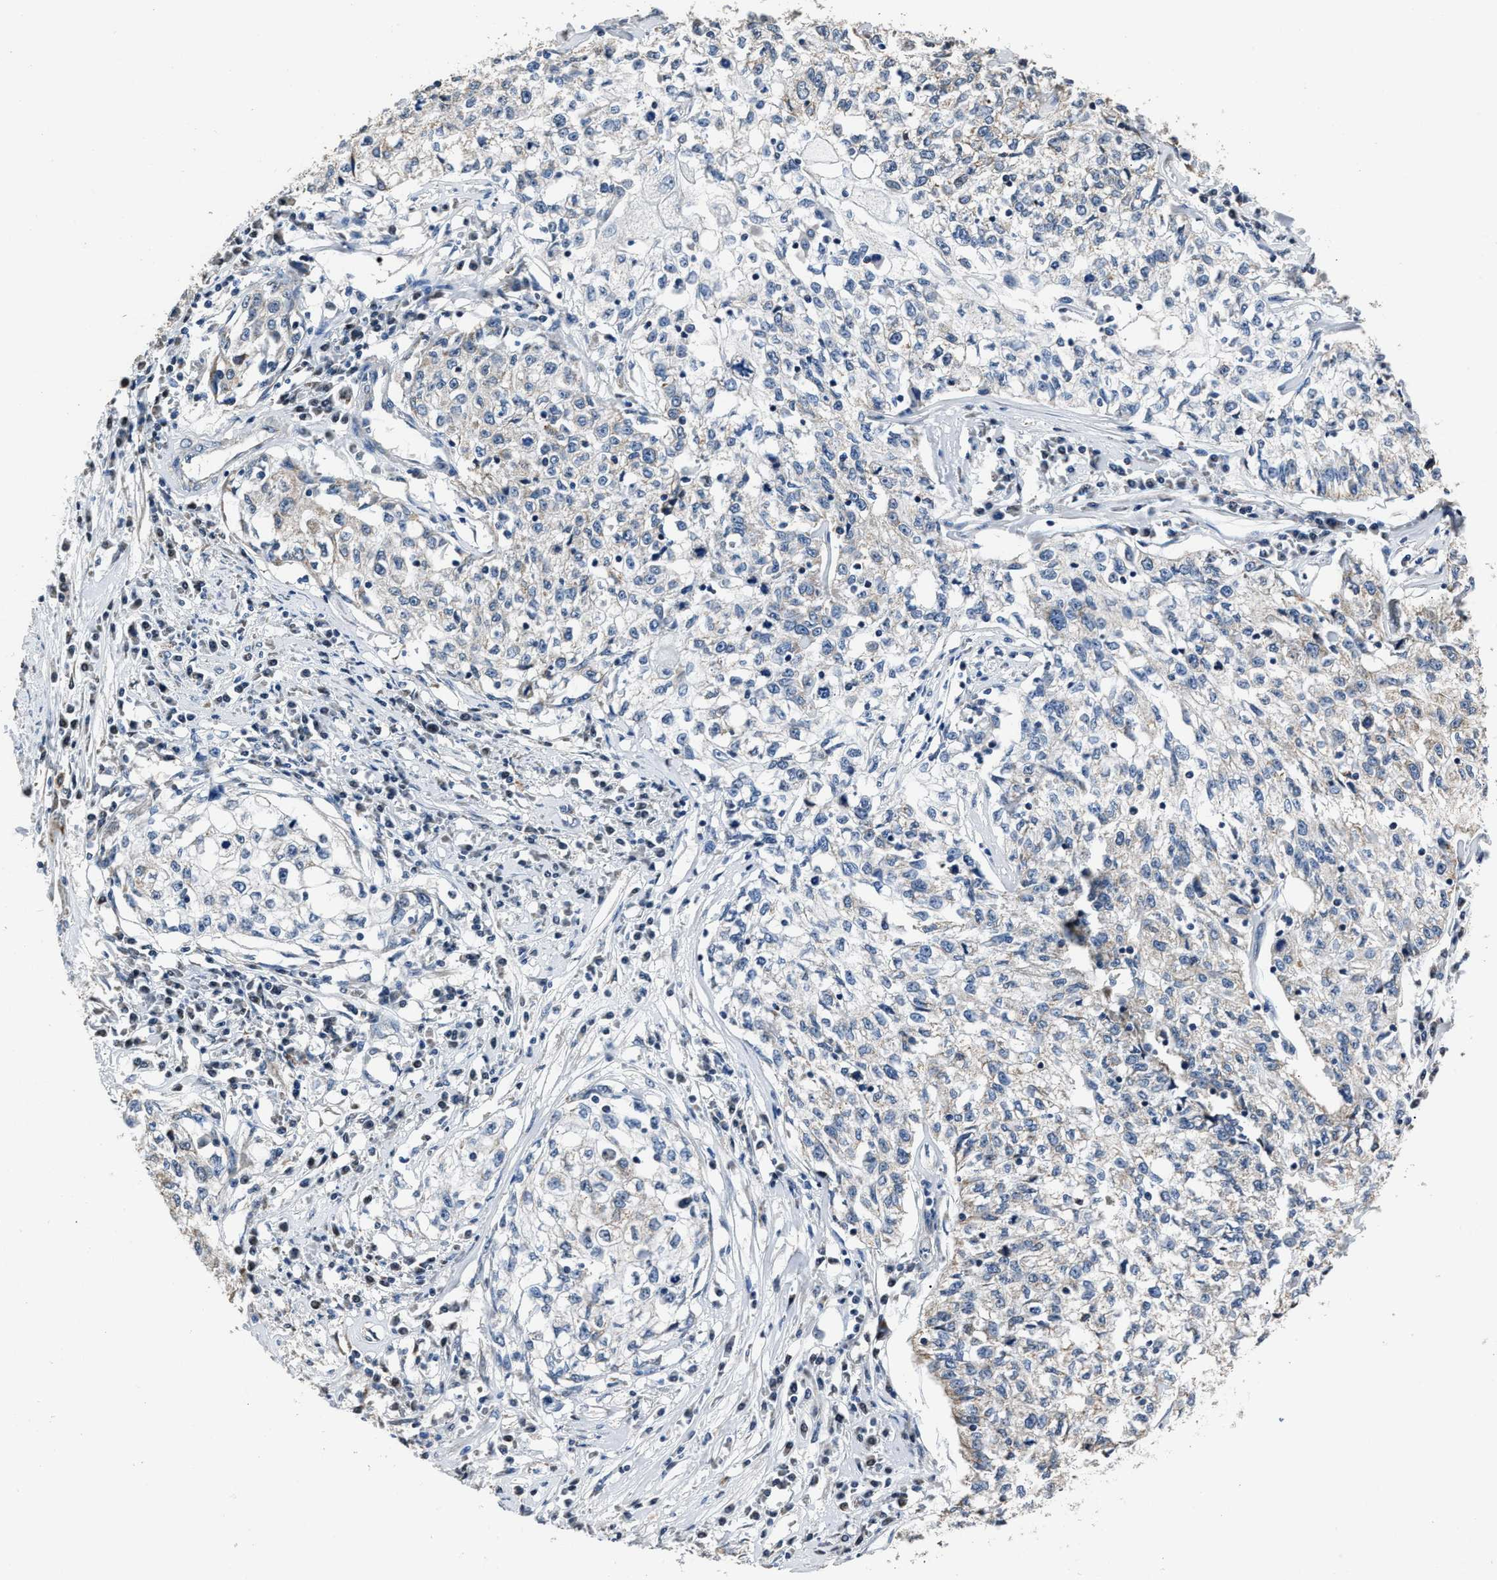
{"staining": {"intensity": "negative", "quantity": "none", "location": "none"}, "tissue": "cervical cancer", "cell_type": "Tumor cells", "image_type": "cancer", "snomed": [{"axis": "morphology", "description": "Squamous cell carcinoma, NOS"}, {"axis": "topography", "description": "Cervix"}], "caption": "The immunohistochemistry (IHC) photomicrograph has no significant expression in tumor cells of cervical cancer (squamous cell carcinoma) tissue. Nuclei are stained in blue.", "gene": "NSUN5", "patient": {"sex": "female", "age": 57}}